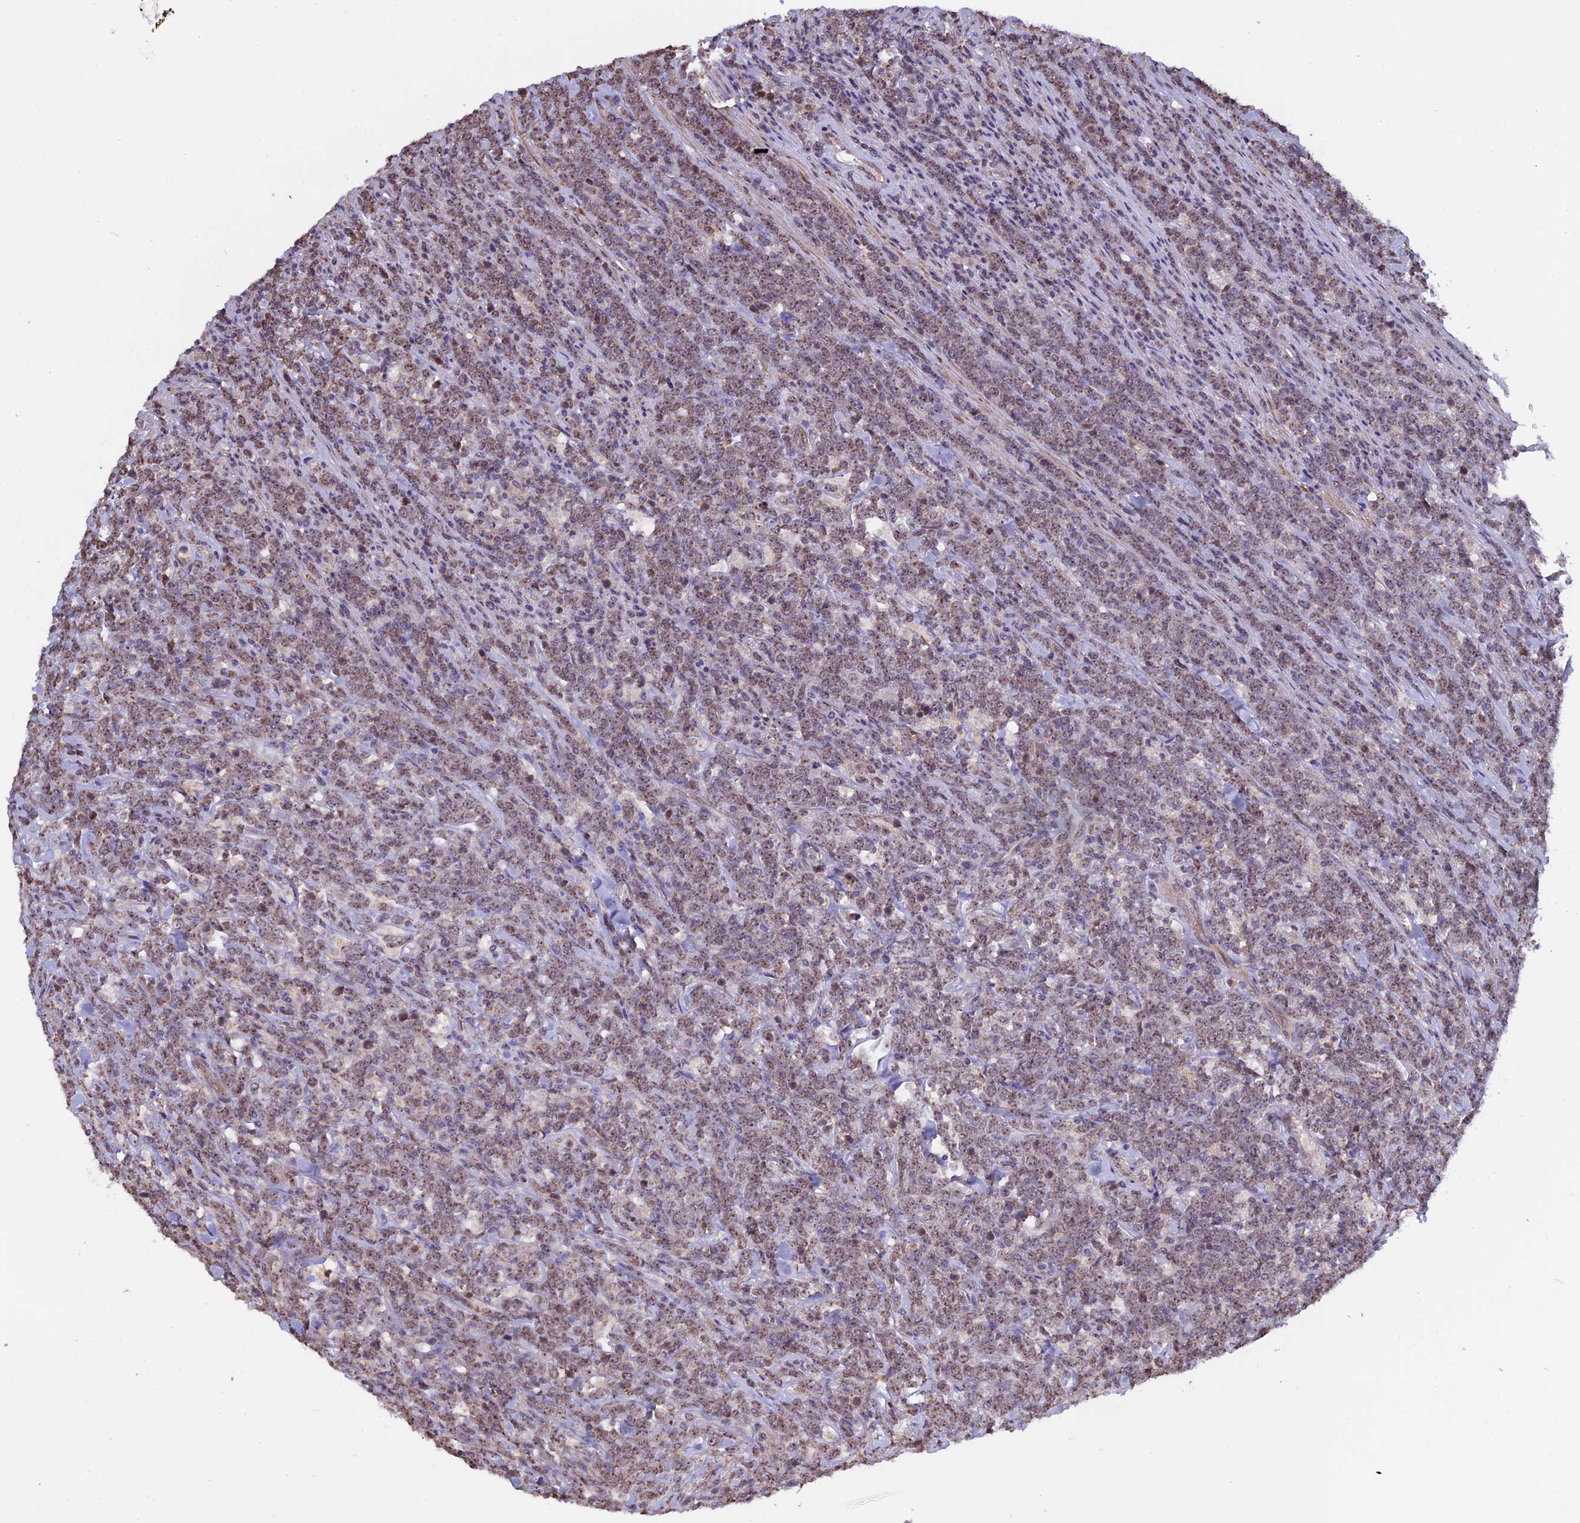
{"staining": {"intensity": "weak", "quantity": "25%-75%", "location": "nuclear"}, "tissue": "lymphoma", "cell_type": "Tumor cells", "image_type": "cancer", "snomed": [{"axis": "morphology", "description": "Malignant lymphoma, non-Hodgkin's type, High grade"}, {"axis": "topography", "description": "Small intestine"}], "caption": "High-grade malignant lymphoma, non-Hodgkin's type was stained to show a protein in brown. There is low levels of weak nuclear expression in about 25%-75% of tumor cells. Nuclei are stained in blue.", "gene": "MGA", "patient": {"sex": "male", "age": 8}}